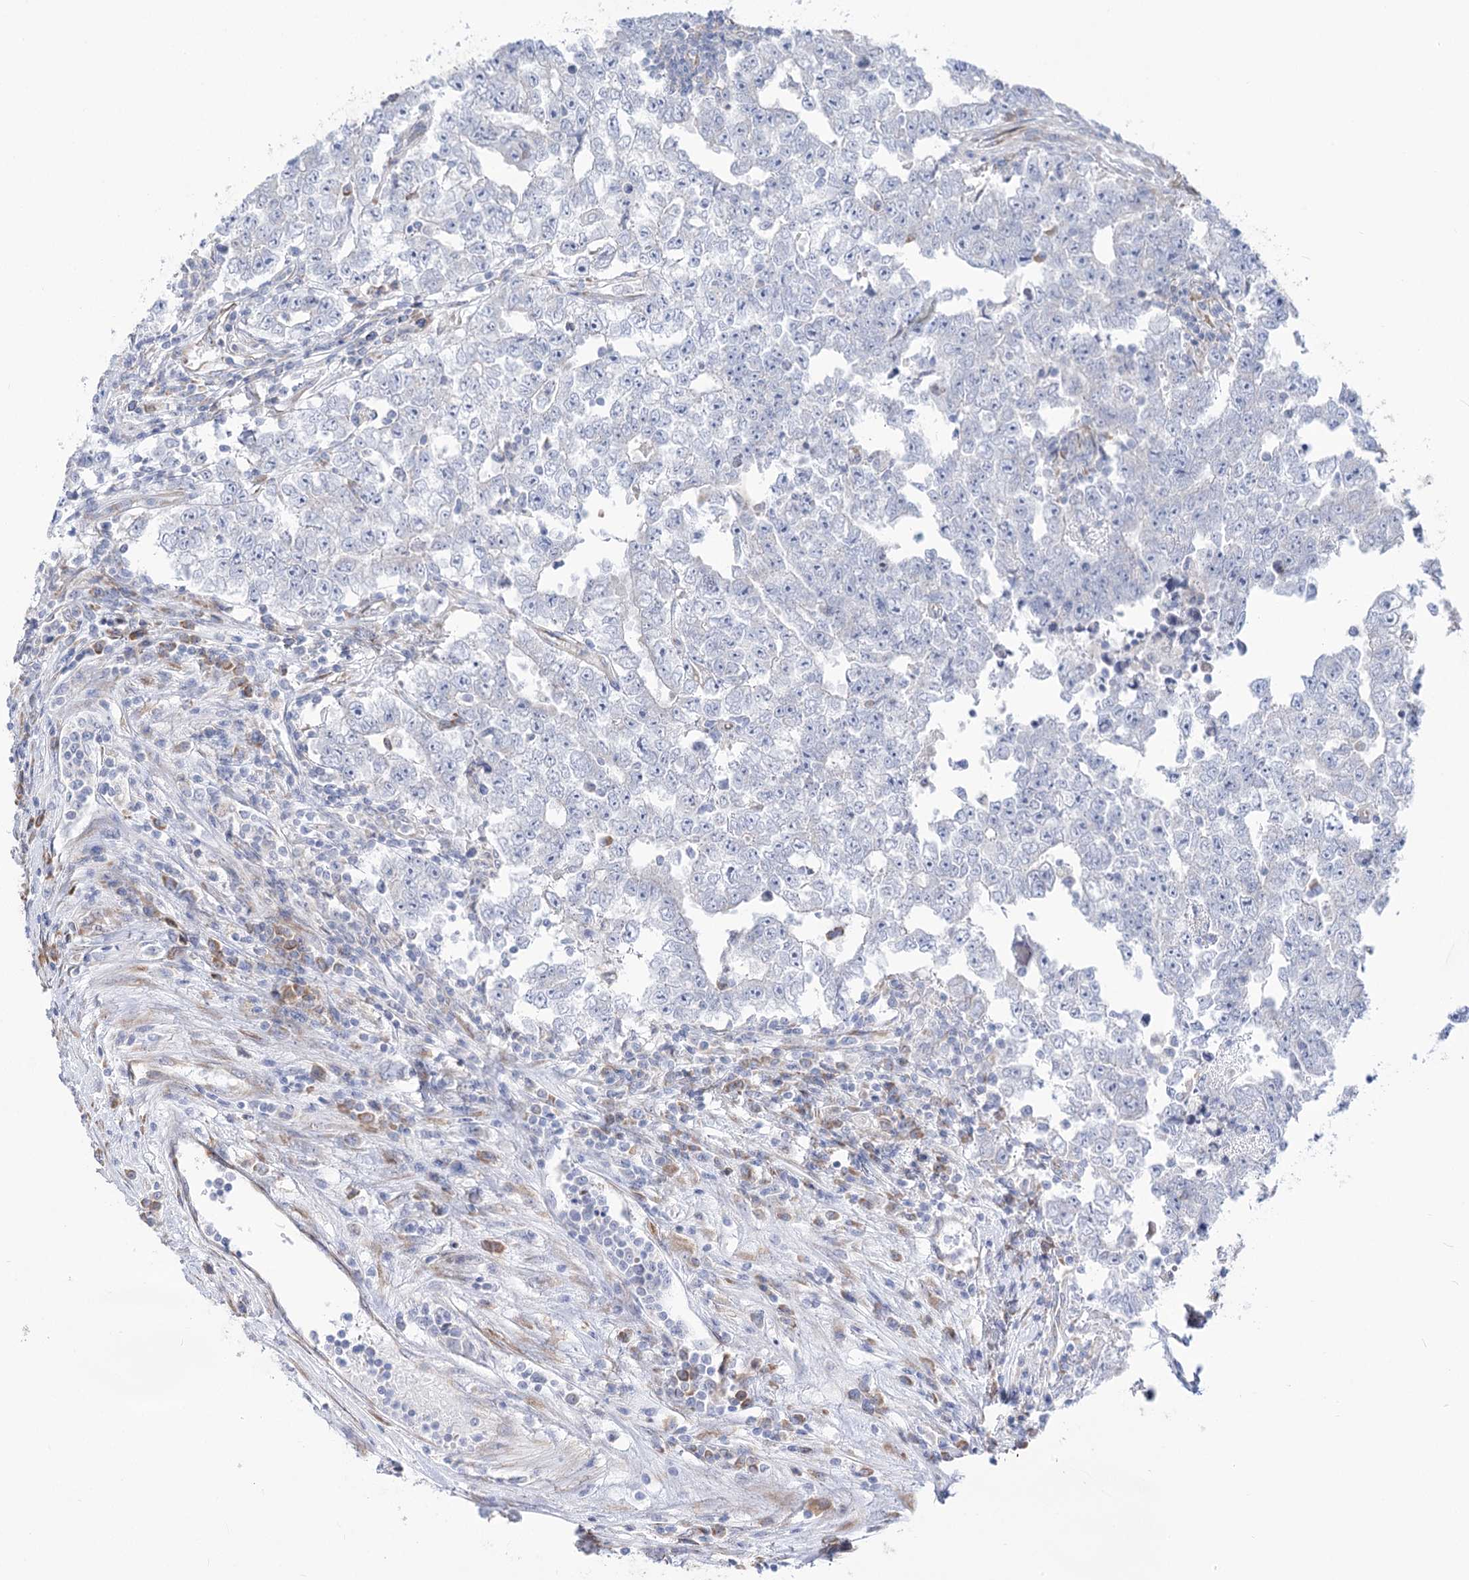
{"staining": {"intensity": "negative", "quantity": "none", "location": "none"}, "tissue": "testis cancer", "cell_type": "Tumor cells", "image_type": "cancer", "snomed": [{"axis": "morphology", "description": "Carcinoma, Embryonal, NOS"}, {"axis": "topography", "description": "Testis"}], "caption": "High power microscopy image of an immunohistochemistry image of testis cancer, revealing no significant positivity in tumor cells. Brightfield microscopy of IHC stained with DAB (brown) and hematoxylin (blue), captured at high magnification.", "gene": "STT3B", "patient": {"sex": "male", "age": 25}}